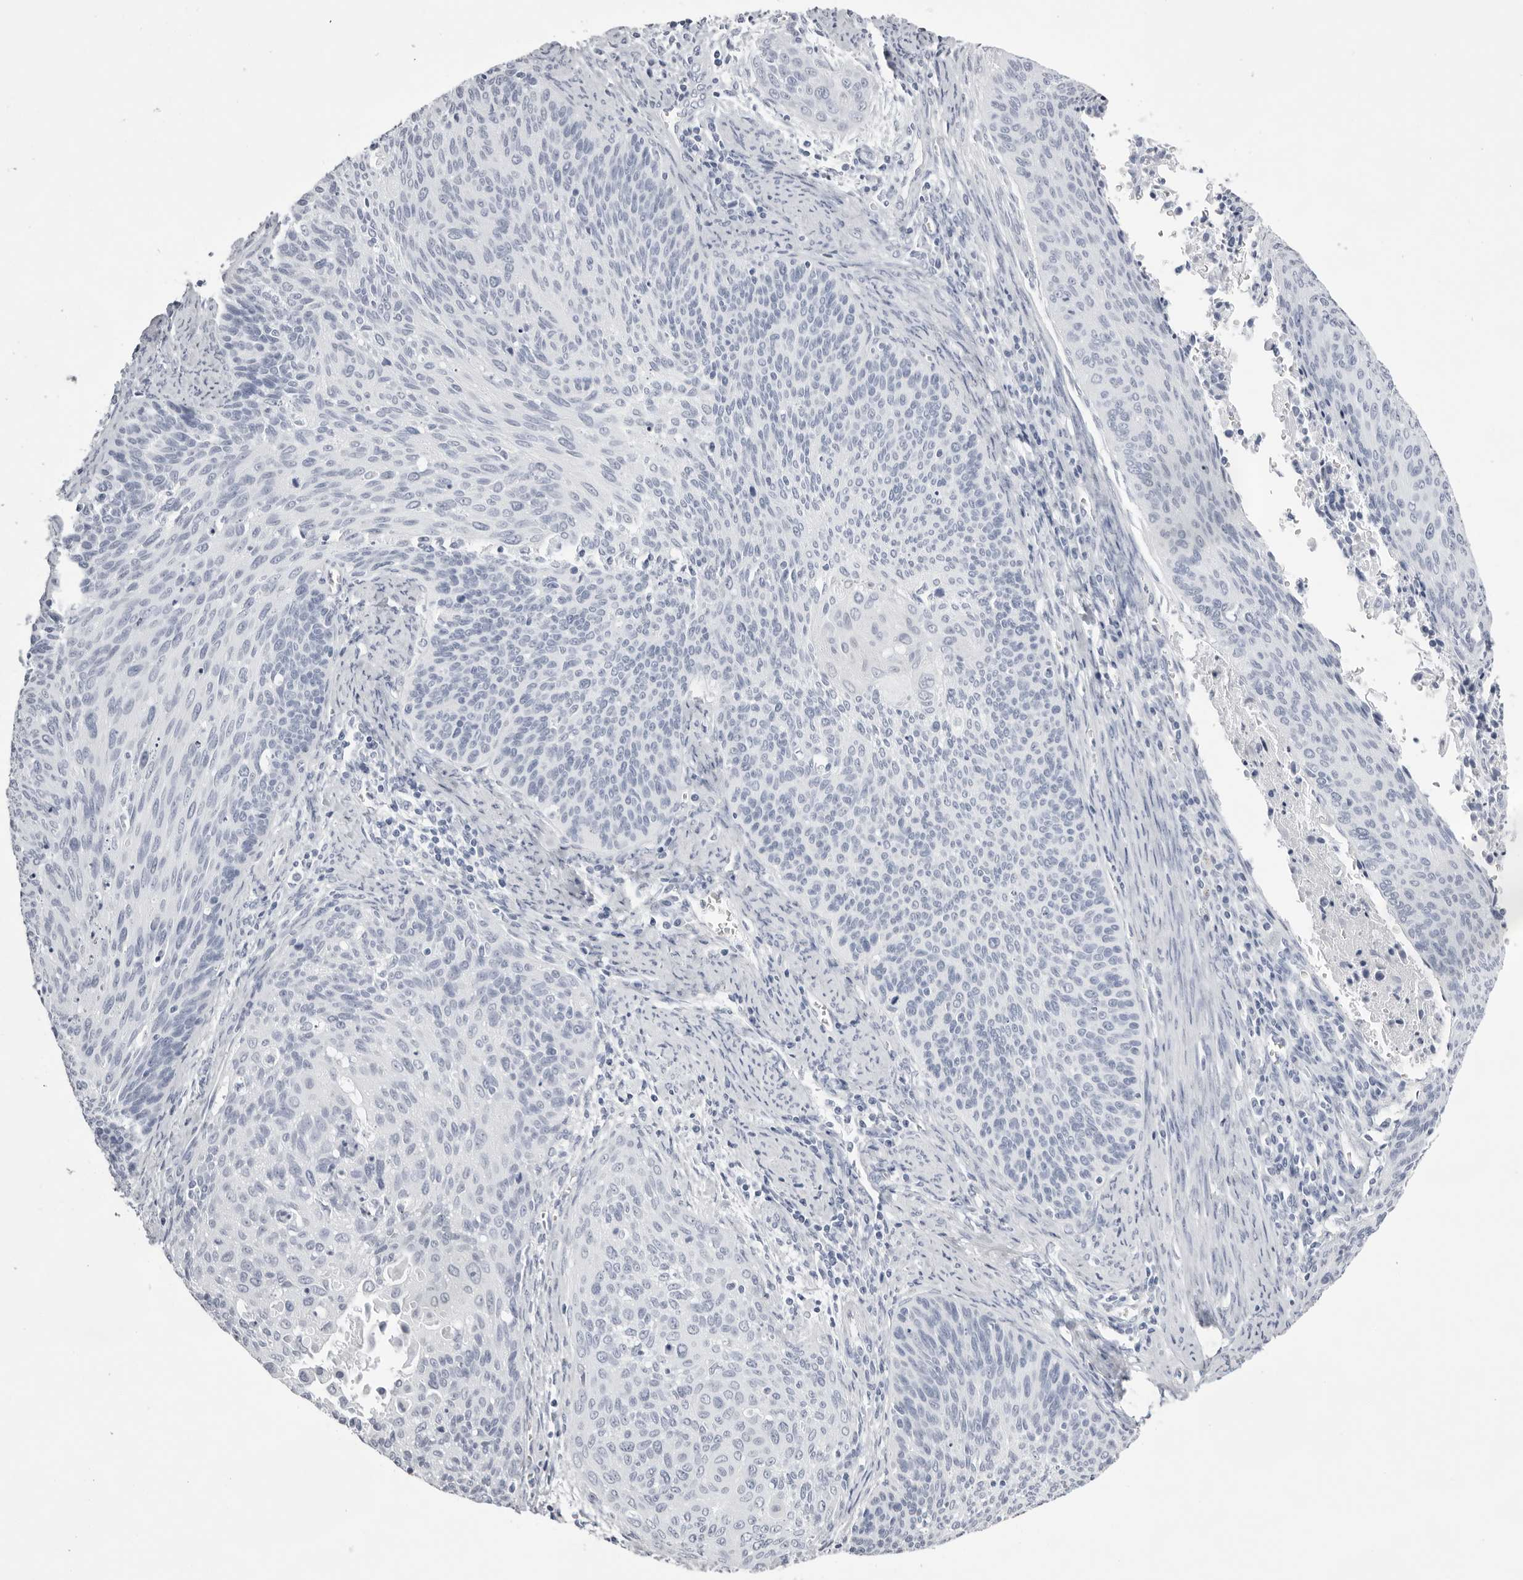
{"staining": {"intensity": "negative", "quantity": "none", "location": "none"}, "tissue": "cervical cancer", "cell_type": "Tumor cells", "image_type": "cancer", "snomed": [{"axis": "morphology", "description": "Squamous cell carcinoma, NOS"}, {"axis": "topography", "description": "Cervix"}], "caption": "The histopathology image displays no significant positivity in tumor cells of squamous cell carcinoma (cervical).", "gene": "TMOD4", "patient": {"sex": "female", "age": 55}}